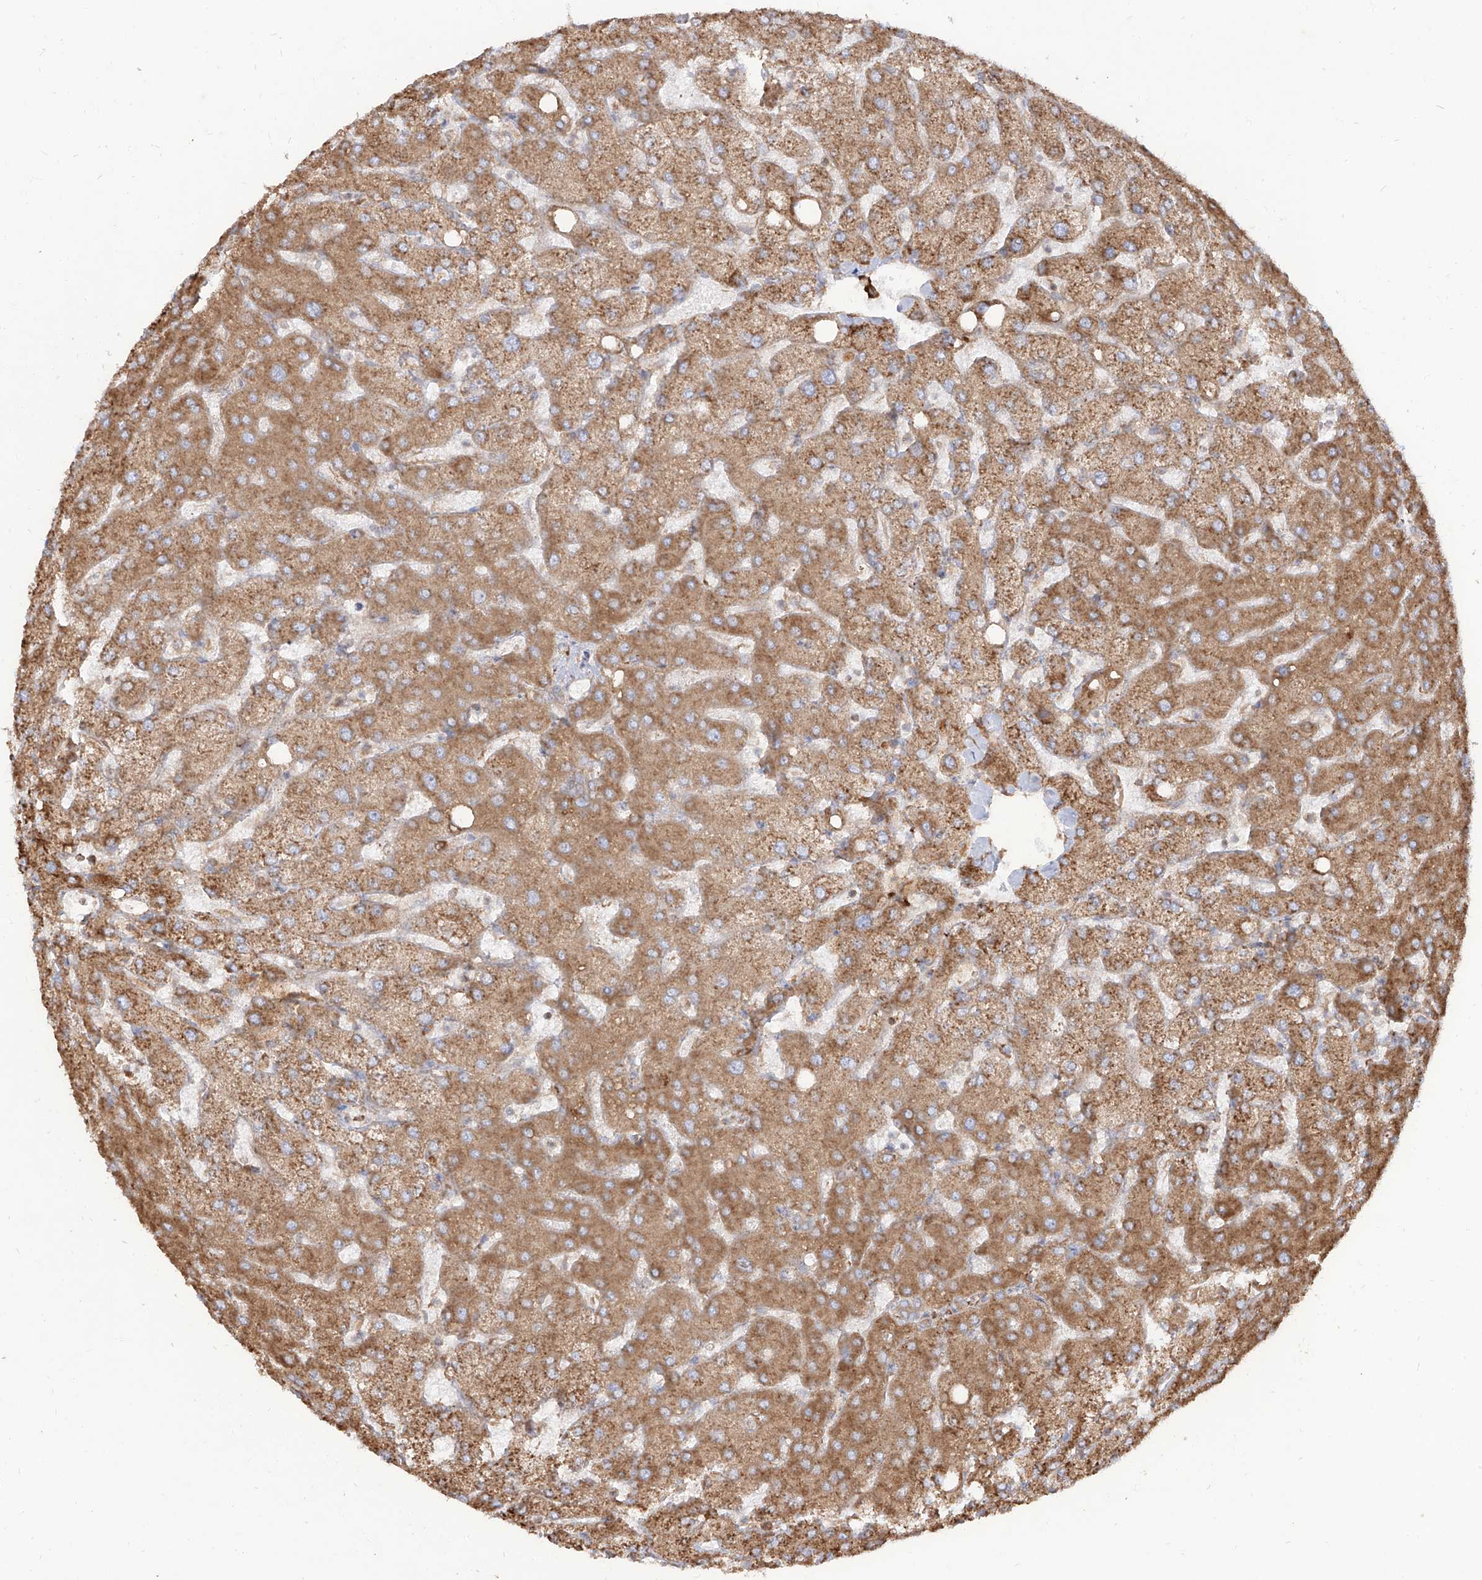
{"staining": {"intensity": "moderate", "quantity": ">75%", "location": "cytoplasmic/membranous"}, "tissue": "liver", "cell_type": "Cholangiocytes", "image_type": "normal", "snomed": [{"axis": "morphology", "description": "Normal tissue, NOS"}, {"axis": "topography", "description": "Liver"}], "caption": "An IHC micrograph of unremarkable tissue is shown. Protein staining in brown highlights moderate cytoplasmic/membranous positivity in liver within cholangiocytes.", "gene": "RPS25", "patient": {"sex": "female", "age": 54}}